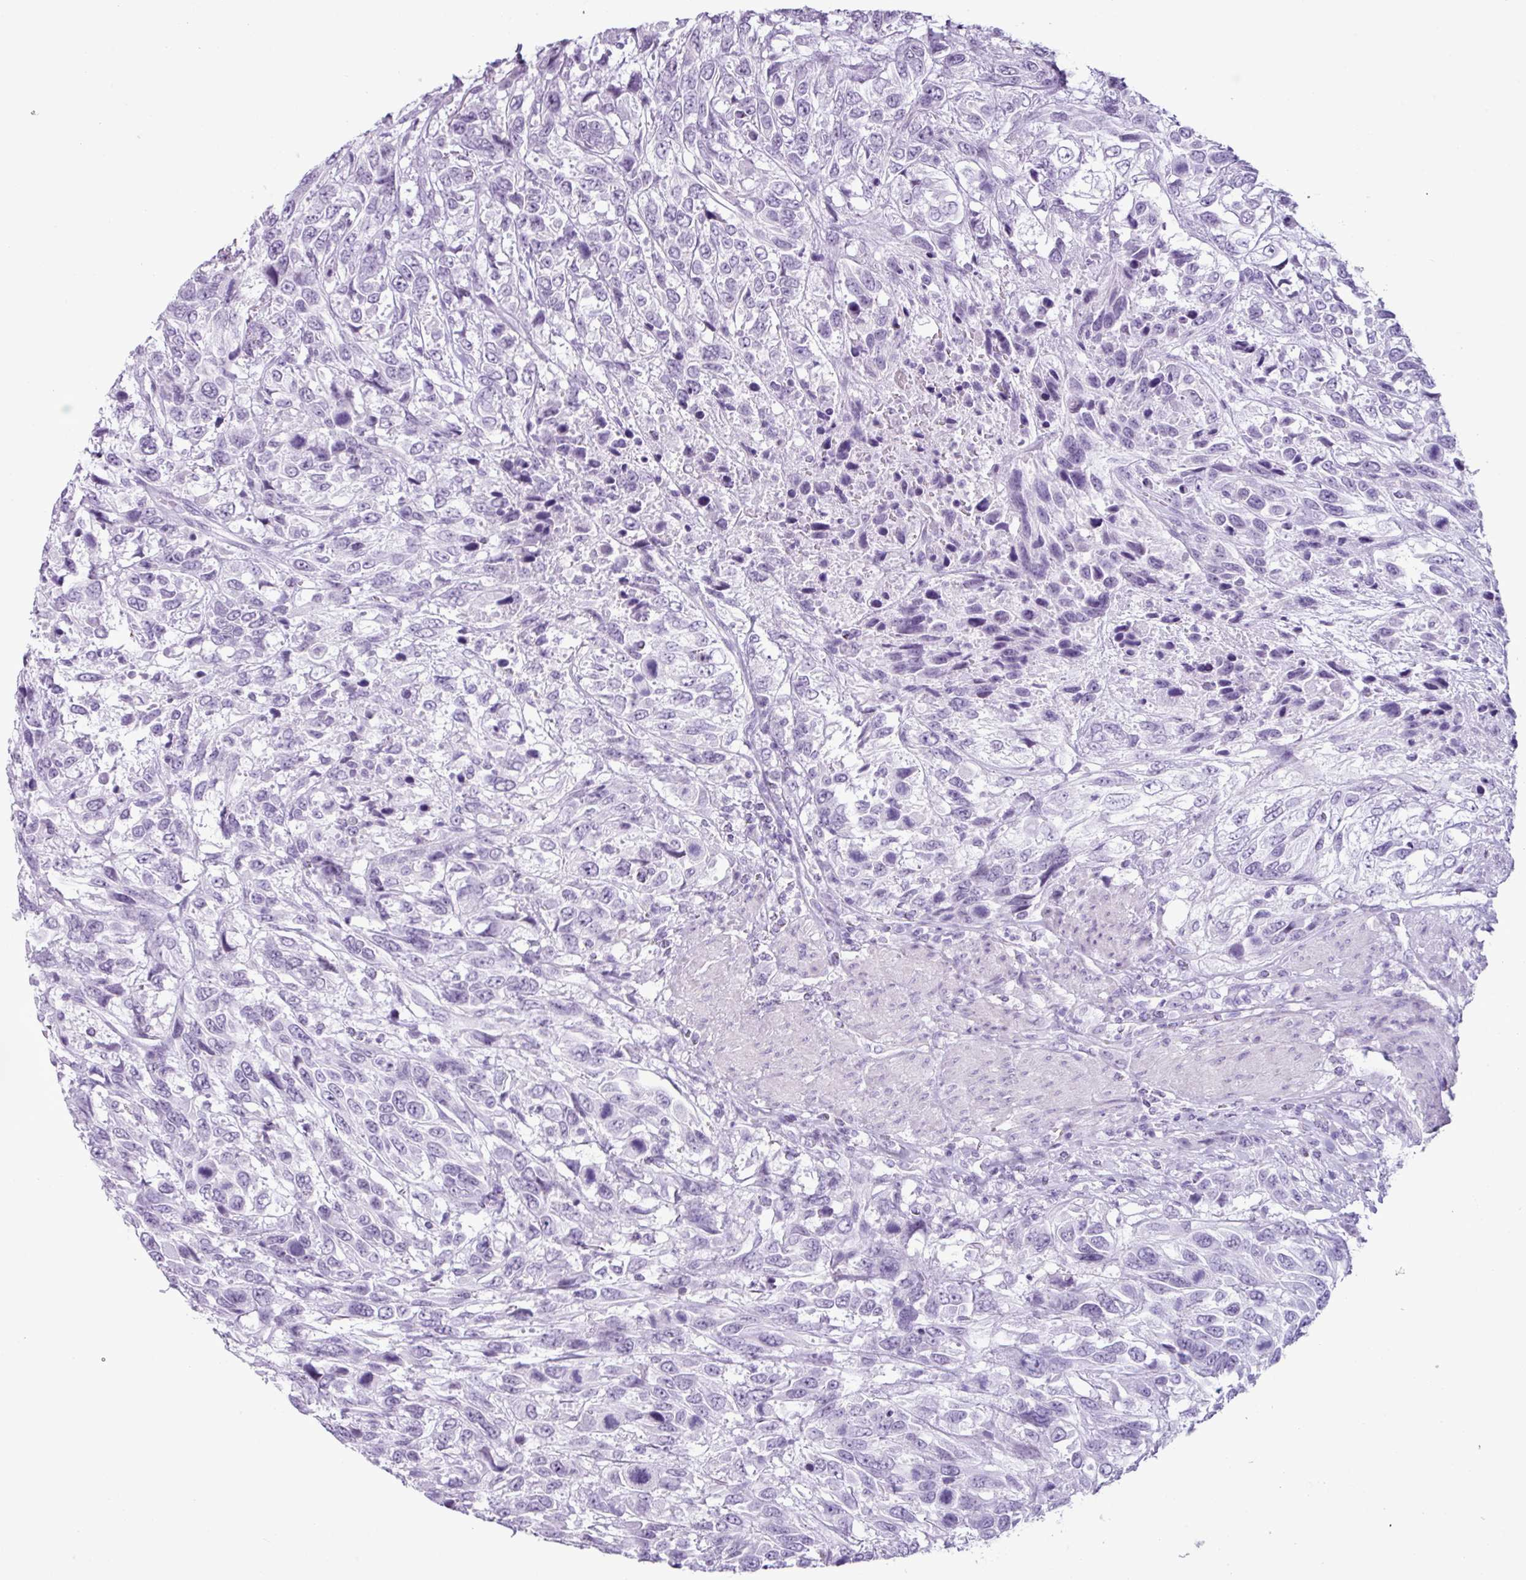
{"staining": {"intensity": "negative", "quantity": "none", "location": "none"}, "tissue": "urothelial cancer", "cell_type": "Tumor cells", "image_type": "cancer", "snomed": [{"axis": "morphology", "description": "Urothelial carcinoma, High grade"}, {"axis": "topography", "description": "Urinary bladder"}], "caption": "Histopathology image shows no protein staining in tumor cells of urothelial cancer tissue.", "gene": "SCT", "patient": {"sex": "female", "age": 70}}